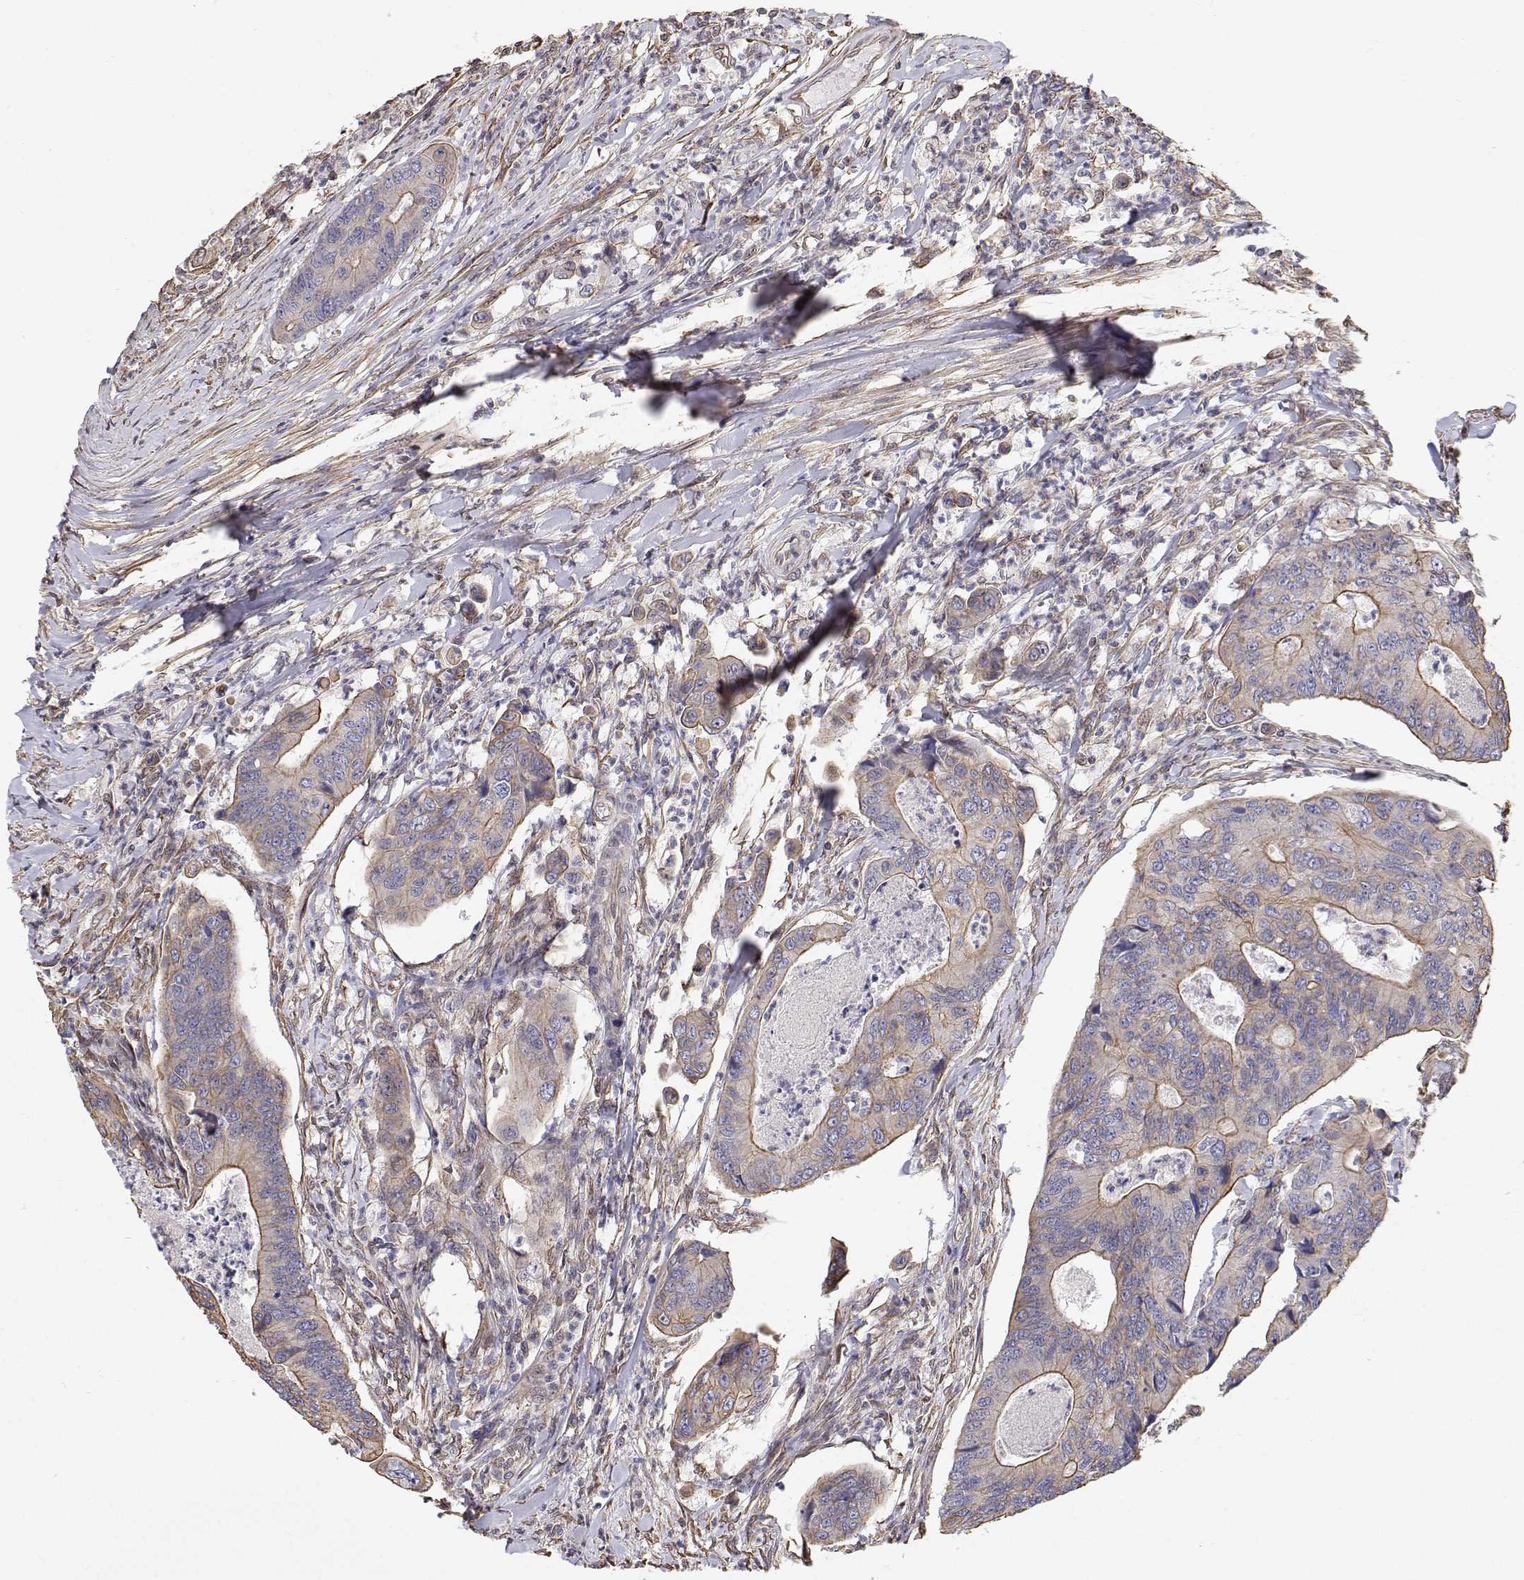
{"staining": {"intensity": "weak", "quantity": "<25%", "location": "cytoplasmic/membranous"}, "tissue": "colorectal cancer", "cell_type": "Tumor cells", "image_type": "cancer", "snomed": [{"axis": "morphology", "description": "Adenocarcinoma, NOS"}, {"axis": "topography", "description": "Colon"}], "caption": "Immunohistochemistry (IHC) histopathology image of colorectal adenocarcinoma stained for a protein (brown), which reveals no staining in tumor cells. (DAB immunohistochemistry, high magnification).", "gene": "GSDMA", "patient": {"sex": "female", "age": 67}}